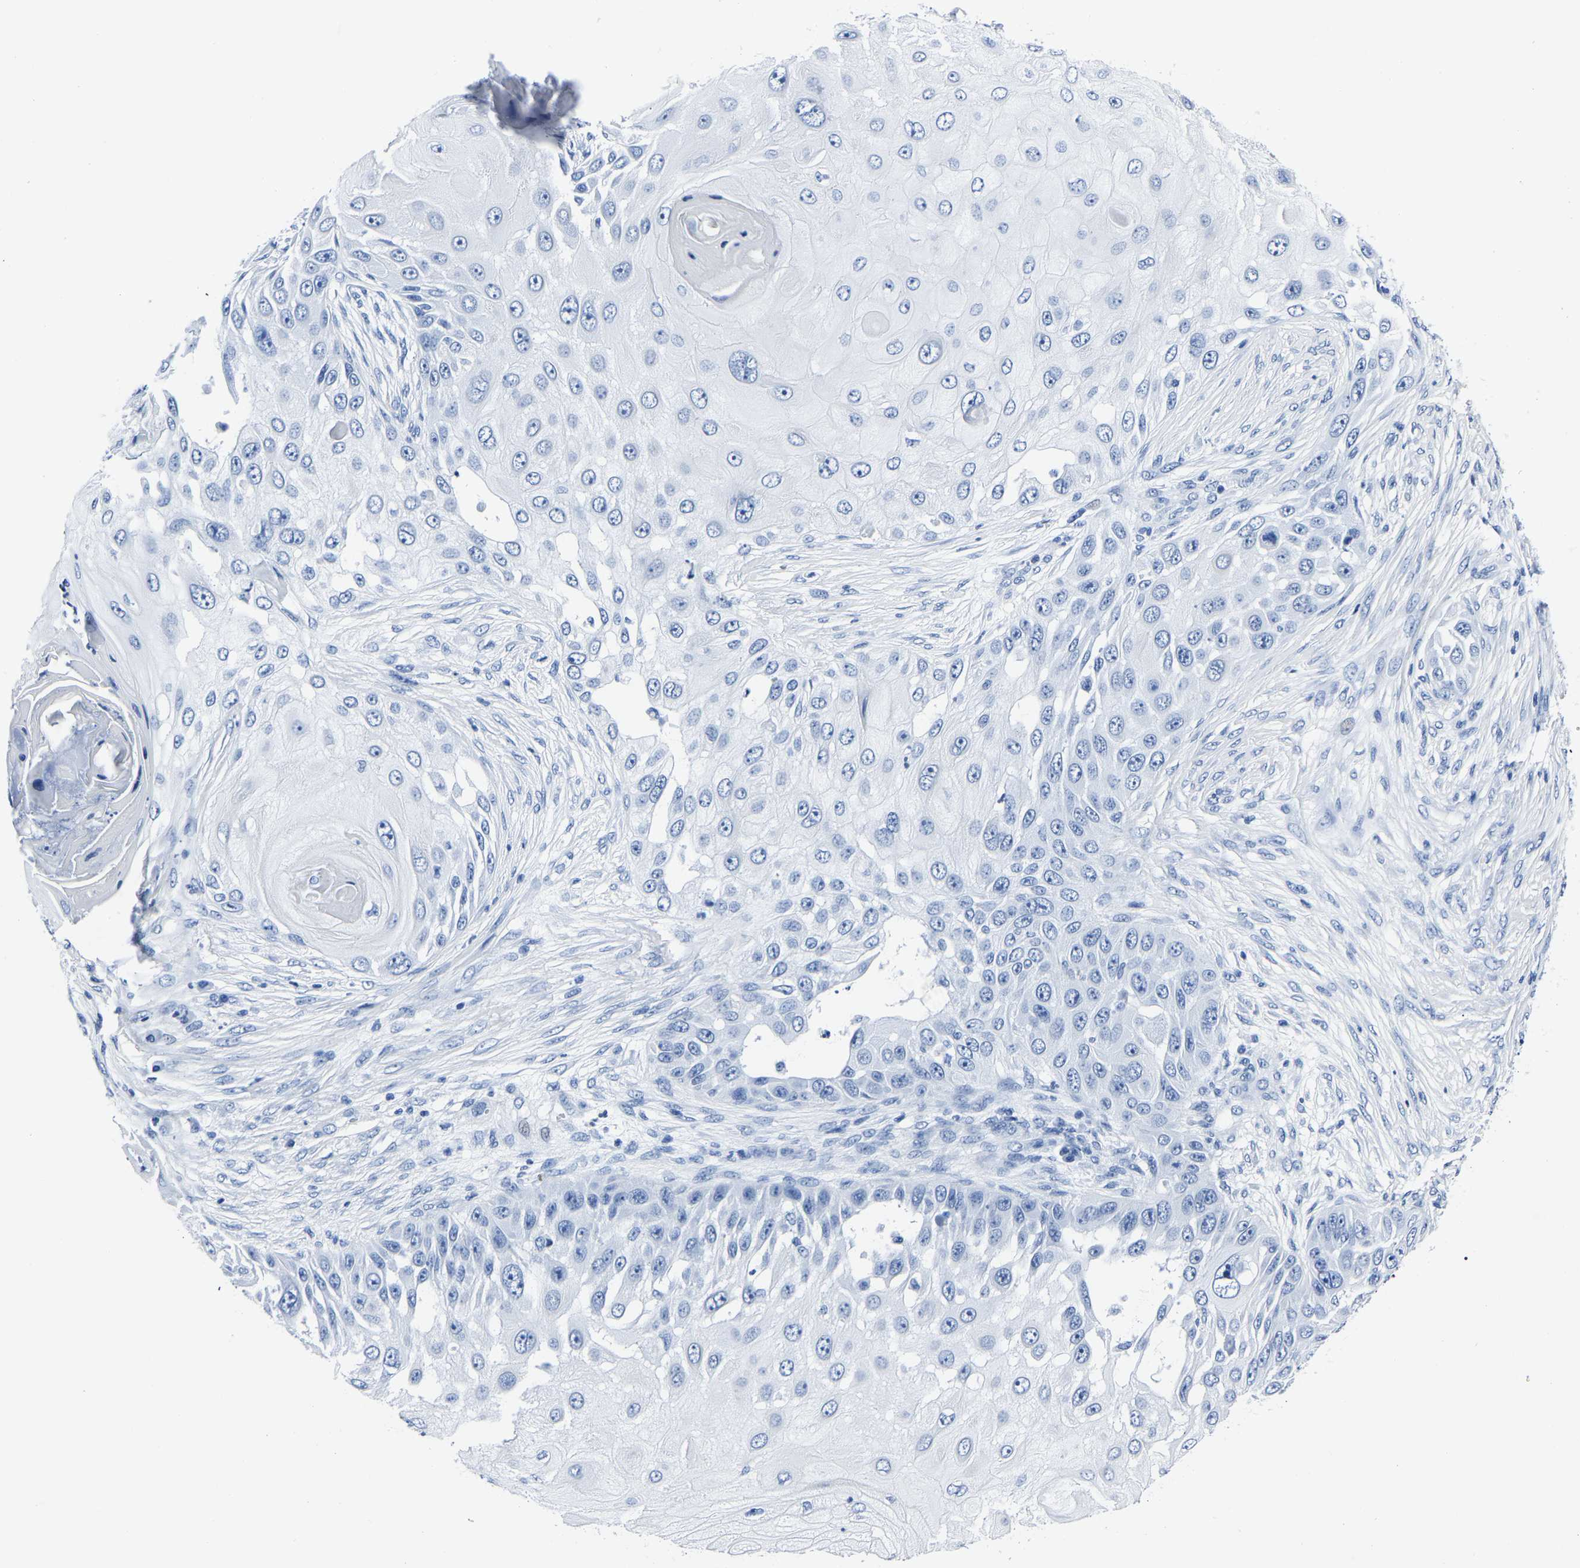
{"staining": {"intensity": "negative", "quantity": "none", "location": "none"}, "tissue": "skin cancer", "cell_type": "Tumor cells", "image_type": "cancer", "snomed": [{"axis": "morphology", "description": "Squamous cell carcinoma, NOS"}, {"axis": "topography", "description": "Skin"}], "caption": "A high-resolution image shows immunohistochemistry (IHC) staining of skin cancer (squamous cell carcinoma), which displays no significant staining in tumor cells.", "gene": "IMPG2", "patient": {"sex": "female", "age": 44}}